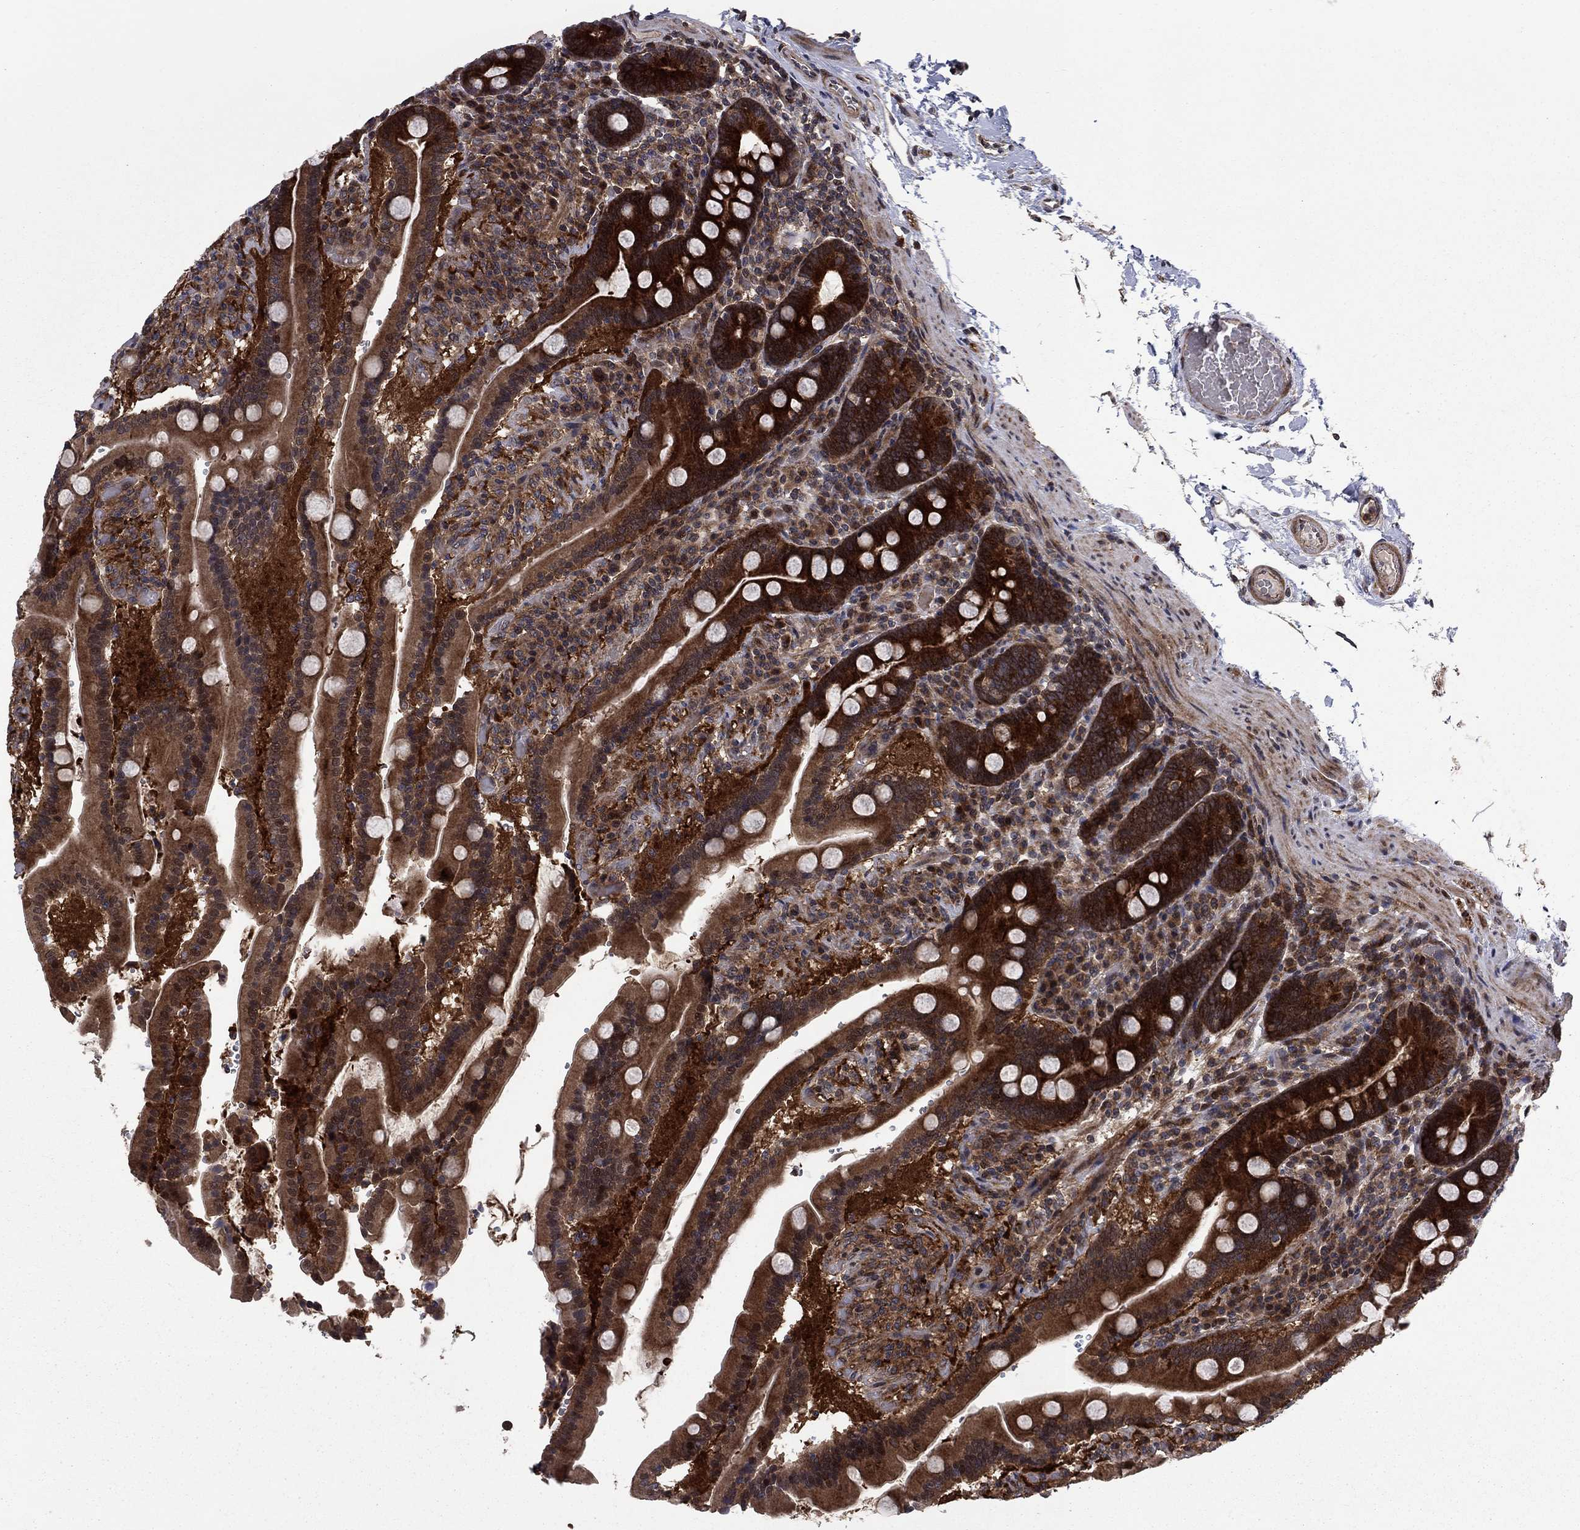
{"staining": {"intensity": "strong", "quantity": ">75%", "location": "cytoplasmic/membranous"}, "tissue": "duodenum", "cell_type": "Glandular cells", "image_type": "normal", "snomed": [{"axis": "morphology", "description": "Normal tissue, NOS"}, {"axis": "topography", "description": "Duodenum"}], "caption": "The photomicrograph exhibits staining of normal duodenum, revealing strong cytoplasmic/membranous protein staining (brown color) within glandular cells. Nuclei are stained in blue.", "gene": "HDAC4", "patient": {"sex": "female", "age": 62}}